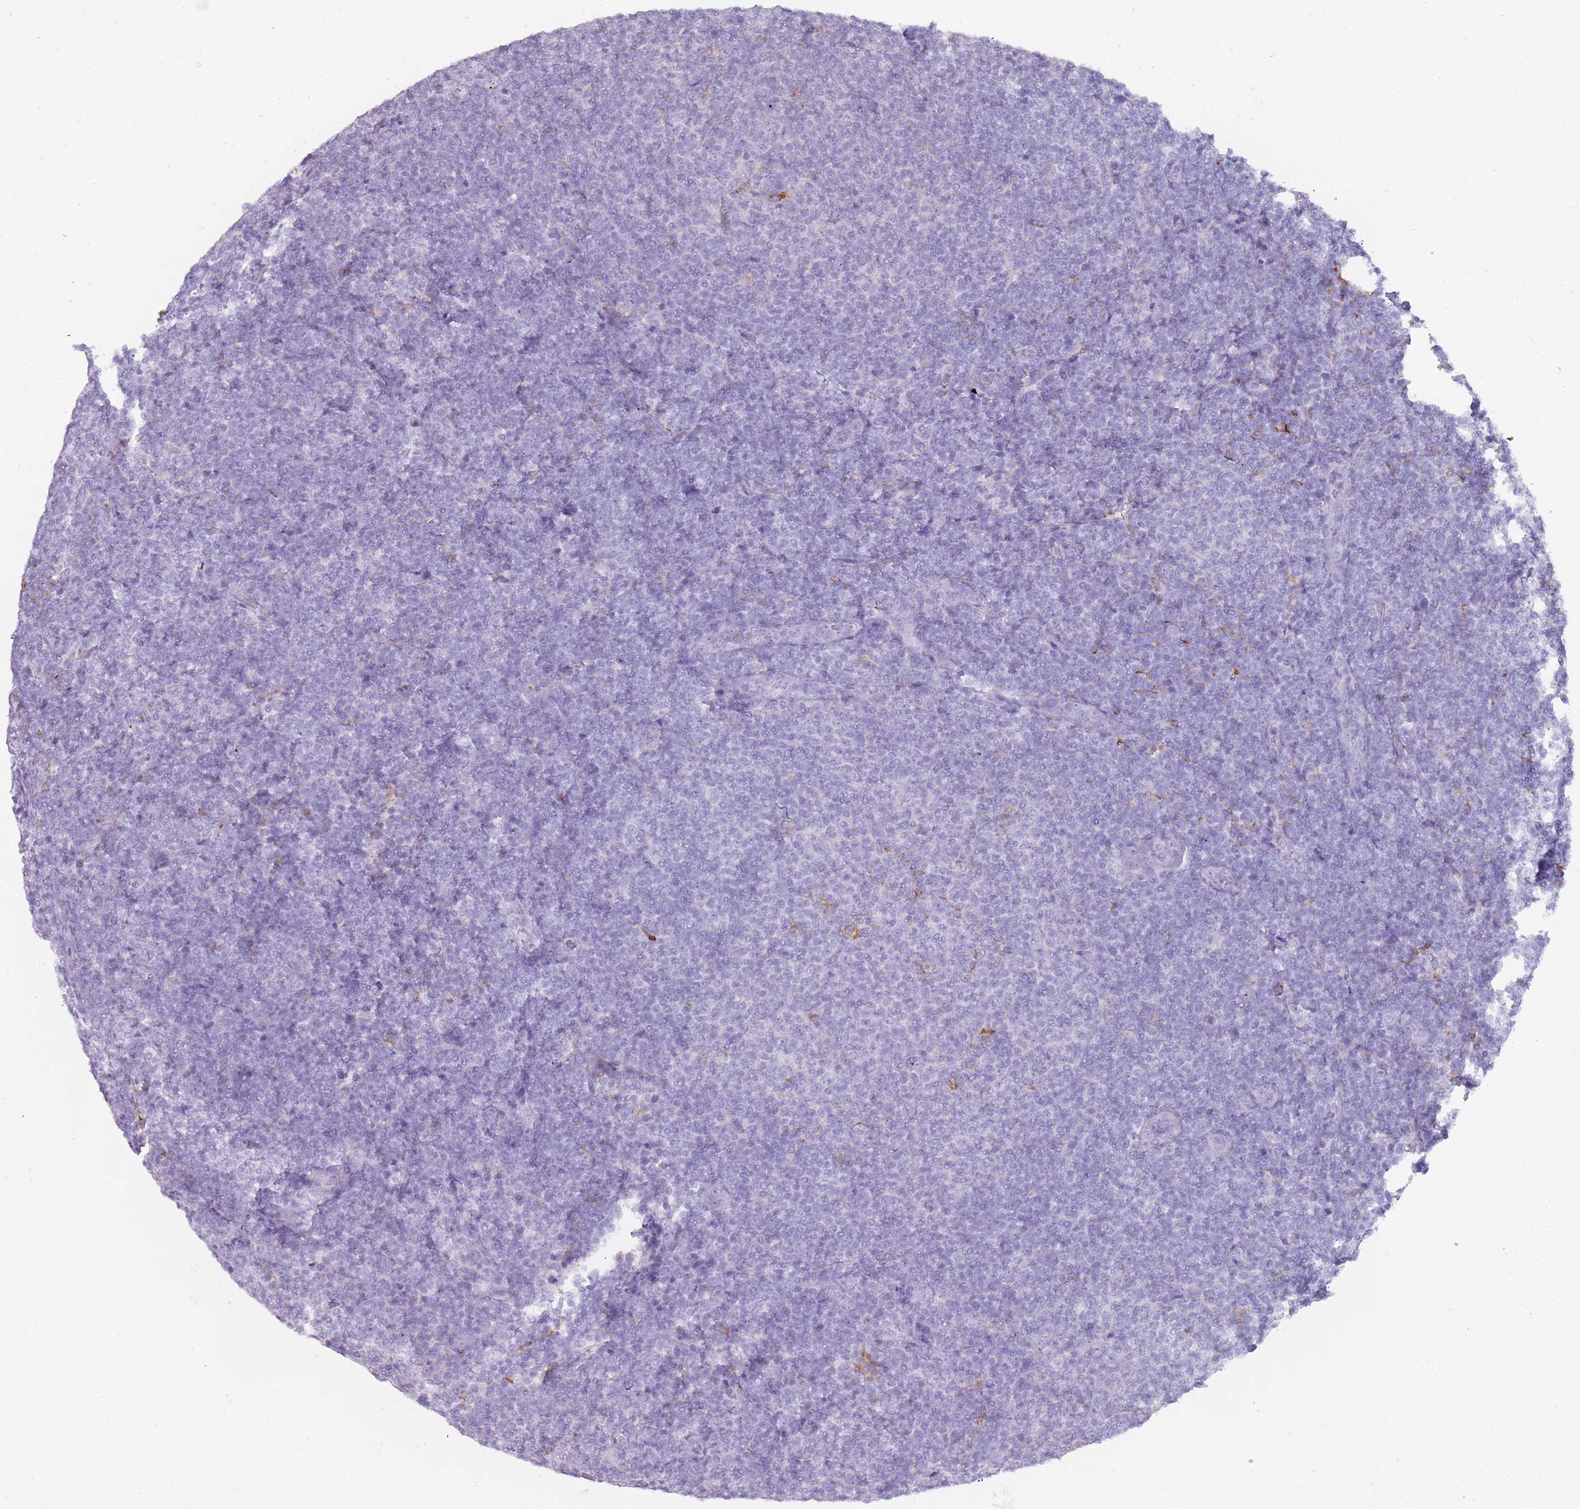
{"staining": {"intensity": "negative", "quantity": "none", "location": "none"}, "tissue": "lymphoma", "cell_type": "Tumor cells", "image_type": "cancer", "snomed": [{"axis": "morphology", "description": "Malignant lymphoma, non-Hodgkin's type, Low grade"}, {"axis": "topography", "description": "Lymph node"}], "caption": "A high-resolution photomicrograph shows immunohistochemistry staining of malignant lymphoma, non-Hodgkin's type (low-grade), which shows no significant staining in tumor cells.", "gene": "COLEC12", "patient": {"sex": "male", "age": 66}}